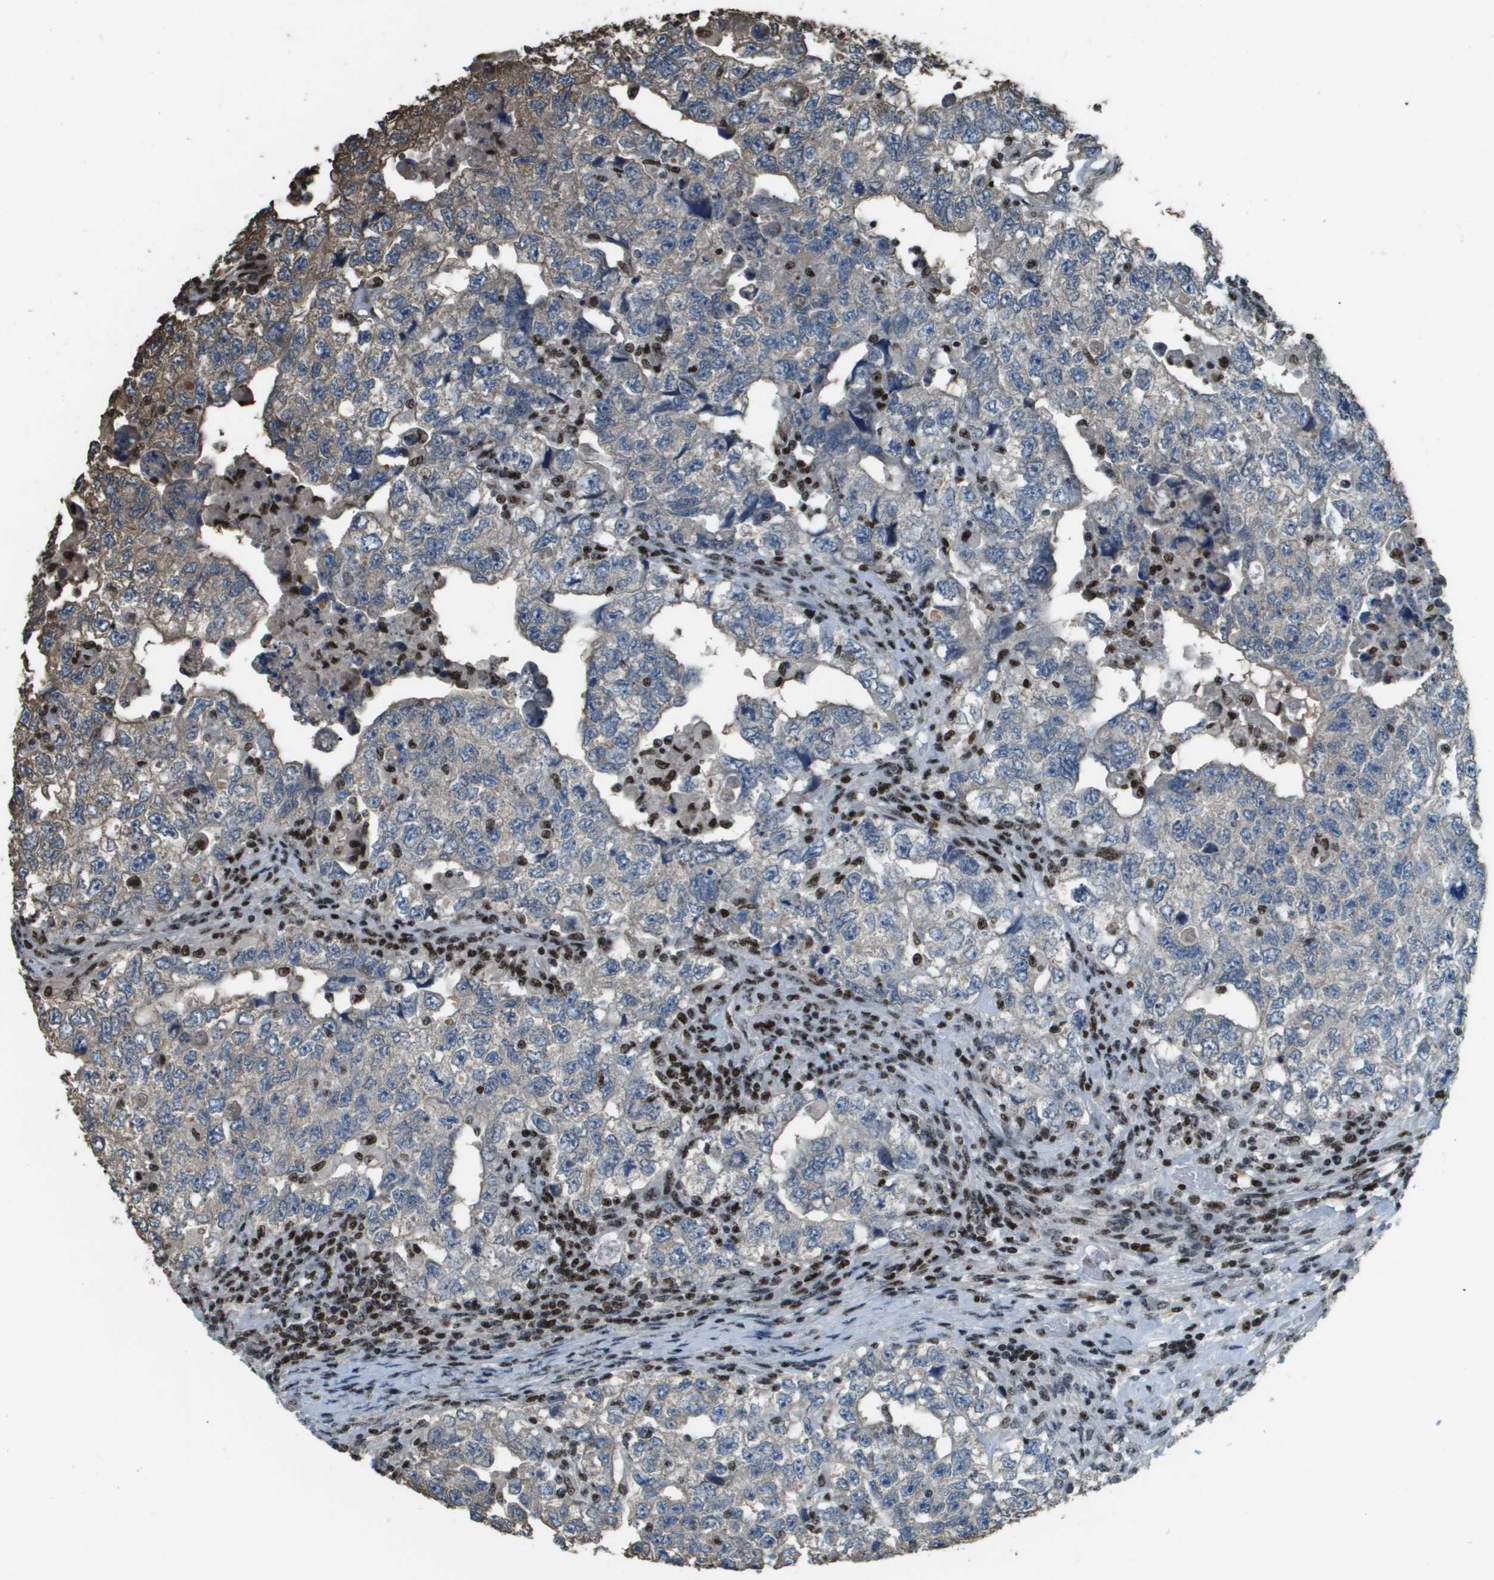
{"staining": {"intensity": "moderate", "quantity": "<25%", "location": "cytoplasmic/membranous"}, "tissue": "testis cancer", "cell_type": "Tumor cells", "image_type": "cancer", "snomed": [{"axis": "morphology", "description": "Carcinoma, Embryonal, NOS"}, {"axis": "topography", "description": "Testis"}], "caption": "Protein expression analysis of human embryonal carcinoma (testis) reveals moderate cytoplasmic/membranous positivity in about <25% of tumor cells.", "gene": "SP100", "patient": {"sex": "male", "age": 36}}